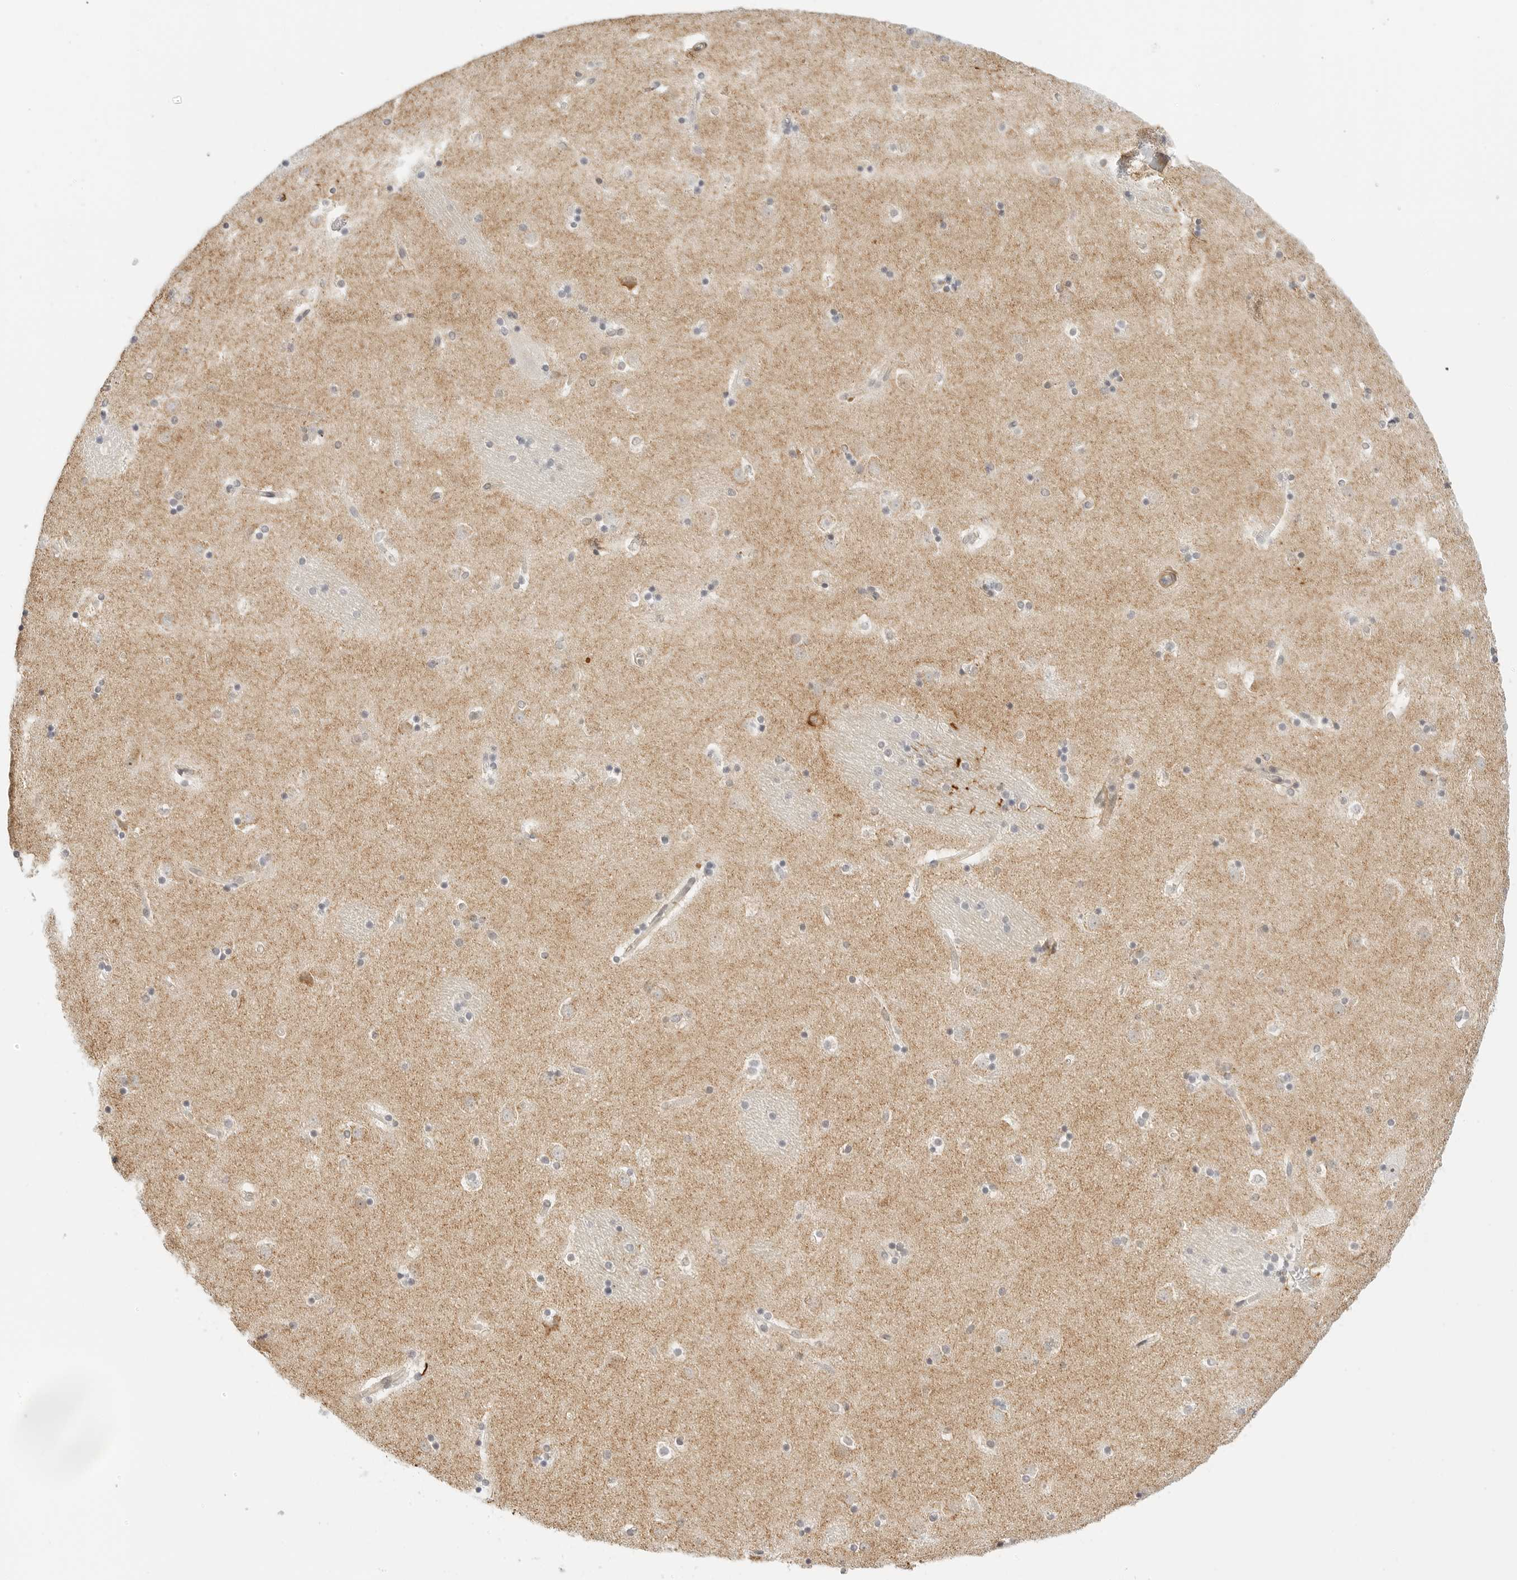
{"staining": {"intensity": "strong", "quantity": "<25%", "location": "cytoplasmic/membranous"}, "tissue": "caudate", "cell_type": "Glial cells", "image_type": "normal", "snomed": [{"axis": "morphology", "description": "Normal tissue, NOS"}, {"axis": "topography", "description": "Lateral ventricle wall"}], "caption": "Brown immunohistochemical staining in unremarkable caudate reveals strong cytoplasmic/membranous expression in approximately <25% of glial cells. (DAB (3,3'-diaminobenzidine) IHC with brightfield microscopy, high magnification).", "gene": "GORAB", "patient": {"sex": "male", "age": 45}}